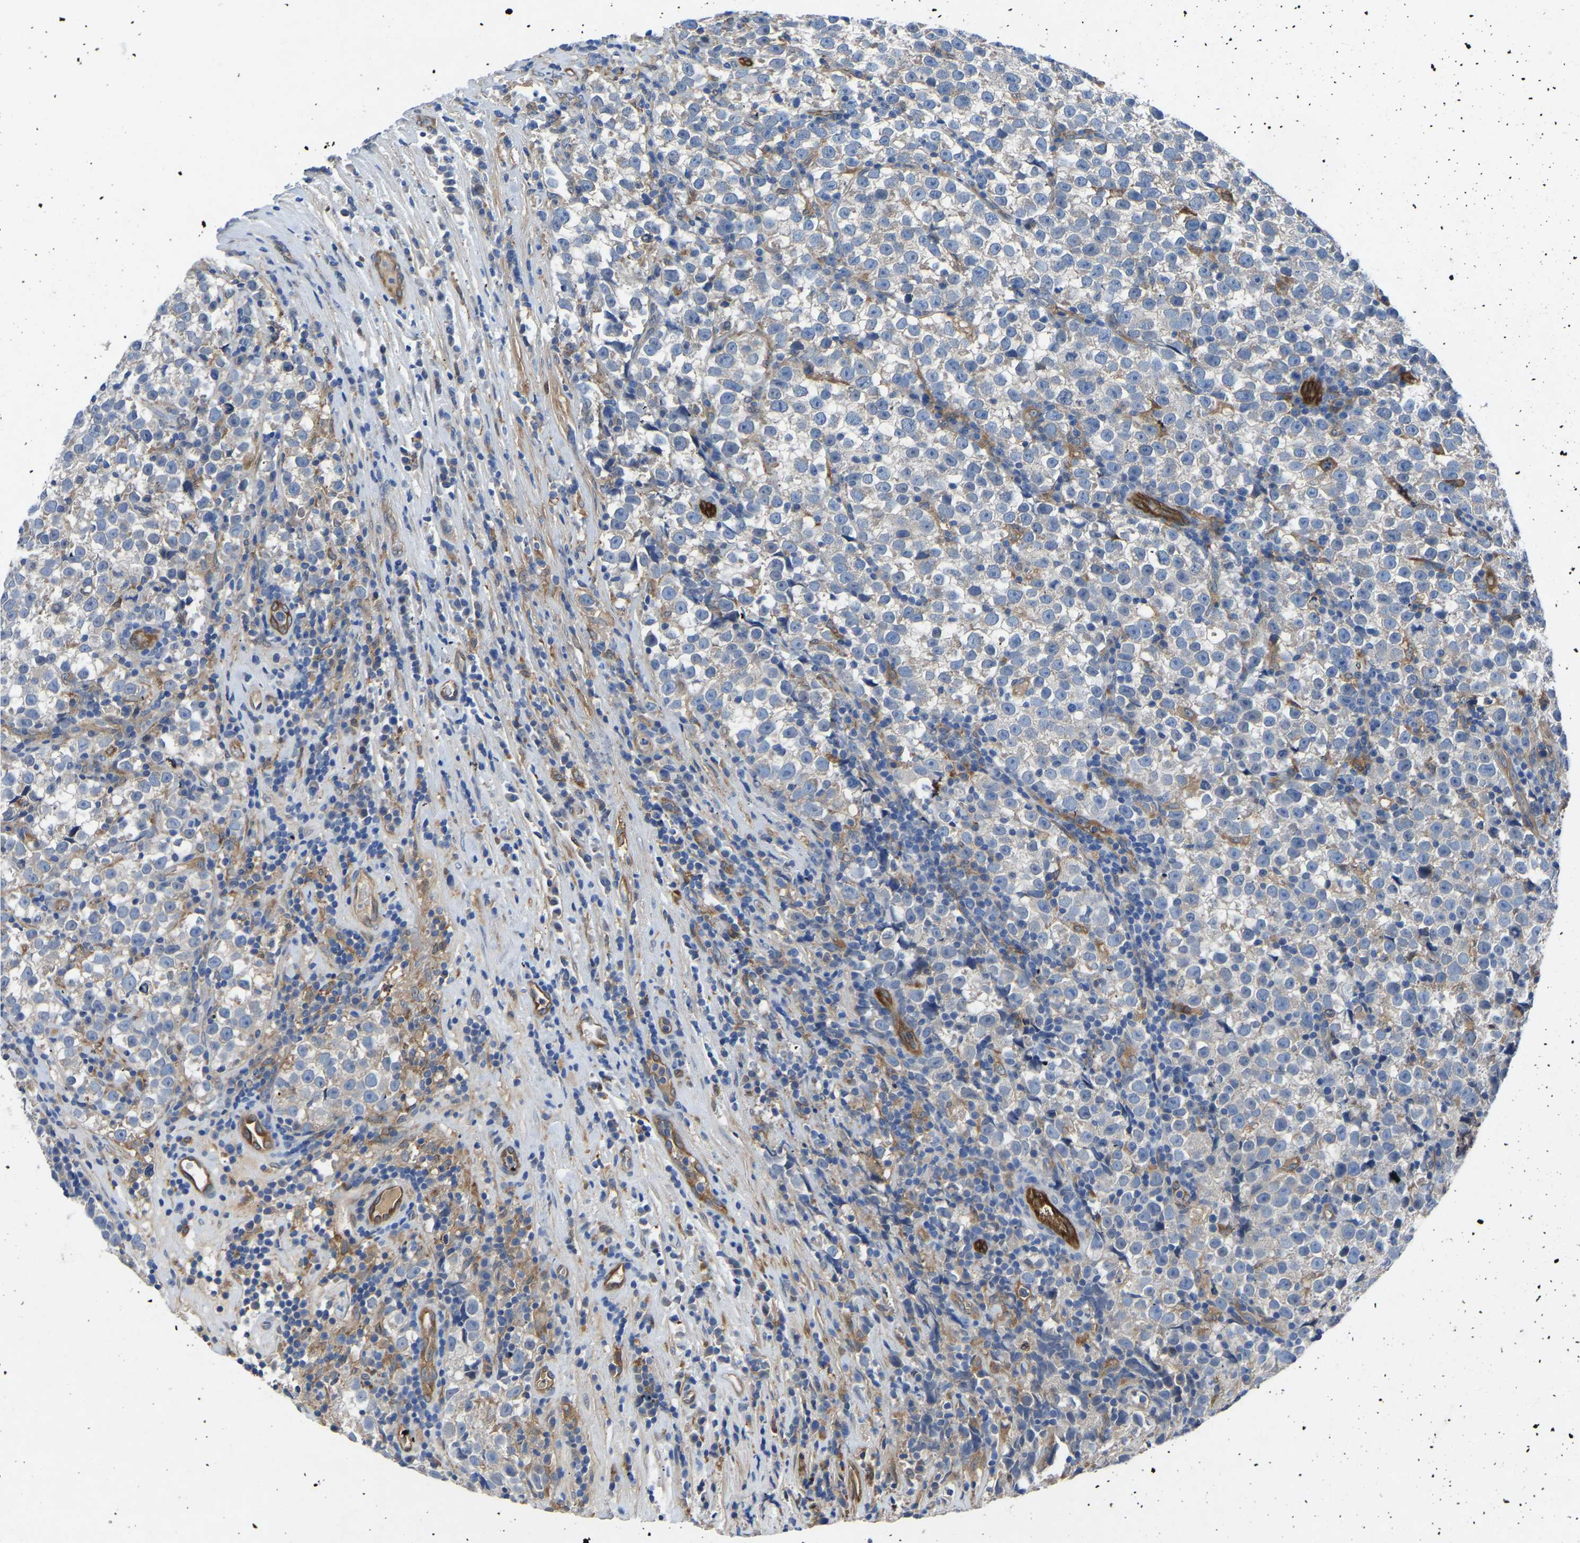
{"staining": {"intensity": "weak", "quantity": "<25%", "location": "cytoplasmic/membranous"}, "tissue": "testis cancer", "cell_type": "Tumor cells", "image_type": "cancer", "snomed": [{"axis": "morphology", "description": "Normal tissue, NOS"}, {"axis": "morphology", "description": "Seminoma, NOS"}, {"axis": "topography", "description": "Testis"}], "caption": "Immunohistochemistry of testis seminoma demonstrates no expression in tumor cells.", "gene": "ATG2B", "patient": {"sex": "male", "age": 43}}